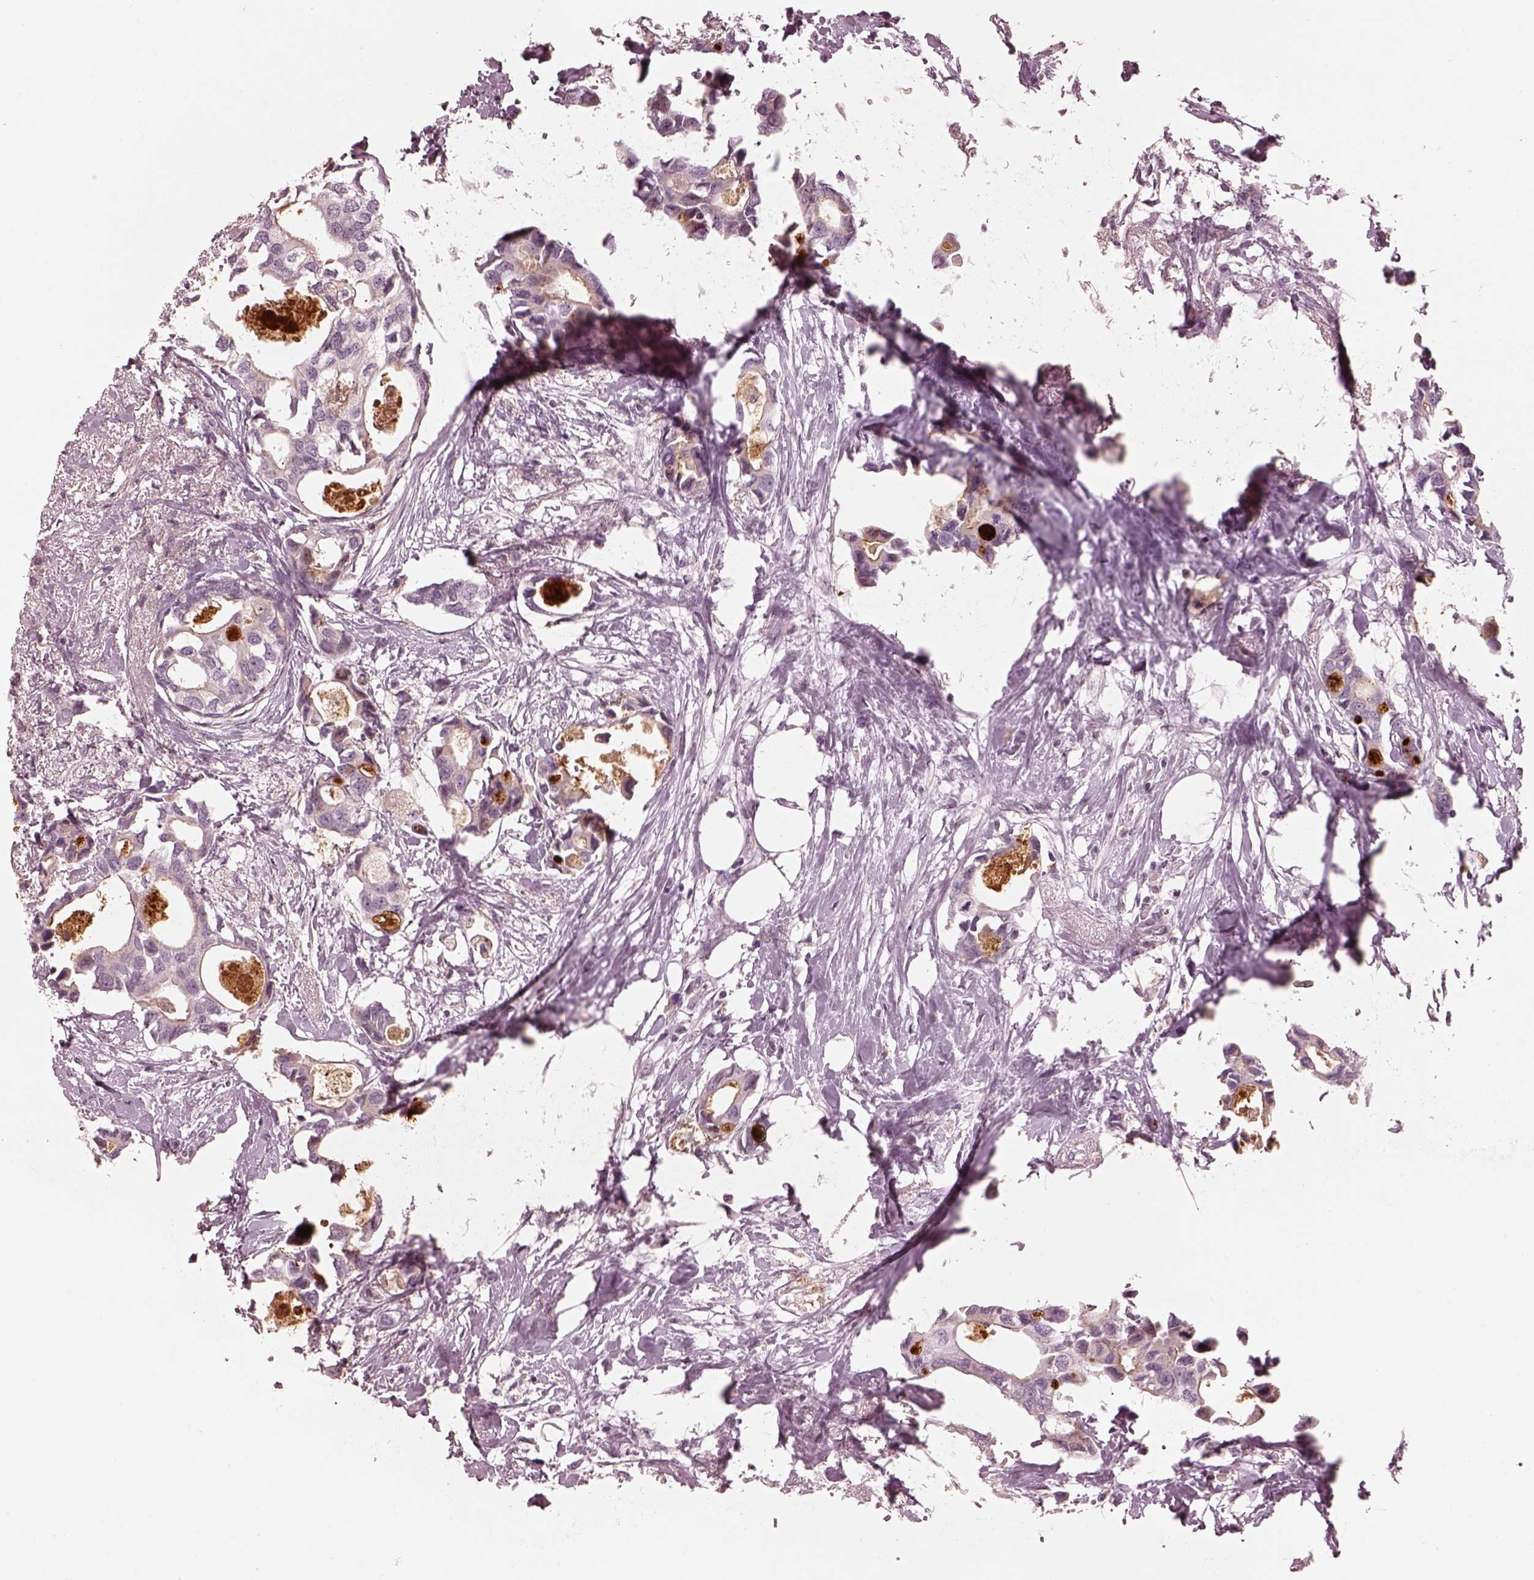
{"staining": {"intensity": "negative", "quantity": "none", "location": "none"}, "tissue": "breast cancer", "cell_type": "Tumor cells", "image_type": "cancer", "snomed": [{"axis": "morphology", "description": "Duct carcinoma"}, {"axis": "topography", "description": "Breast"}], "caption": "The immunohistochemistry photomicrograph has no significant staining in tumor cells of invasive ductal carcinoma (breast) tissue.", "gene": "KCNA2", "patient": {"sex": "female", "age": 83}}